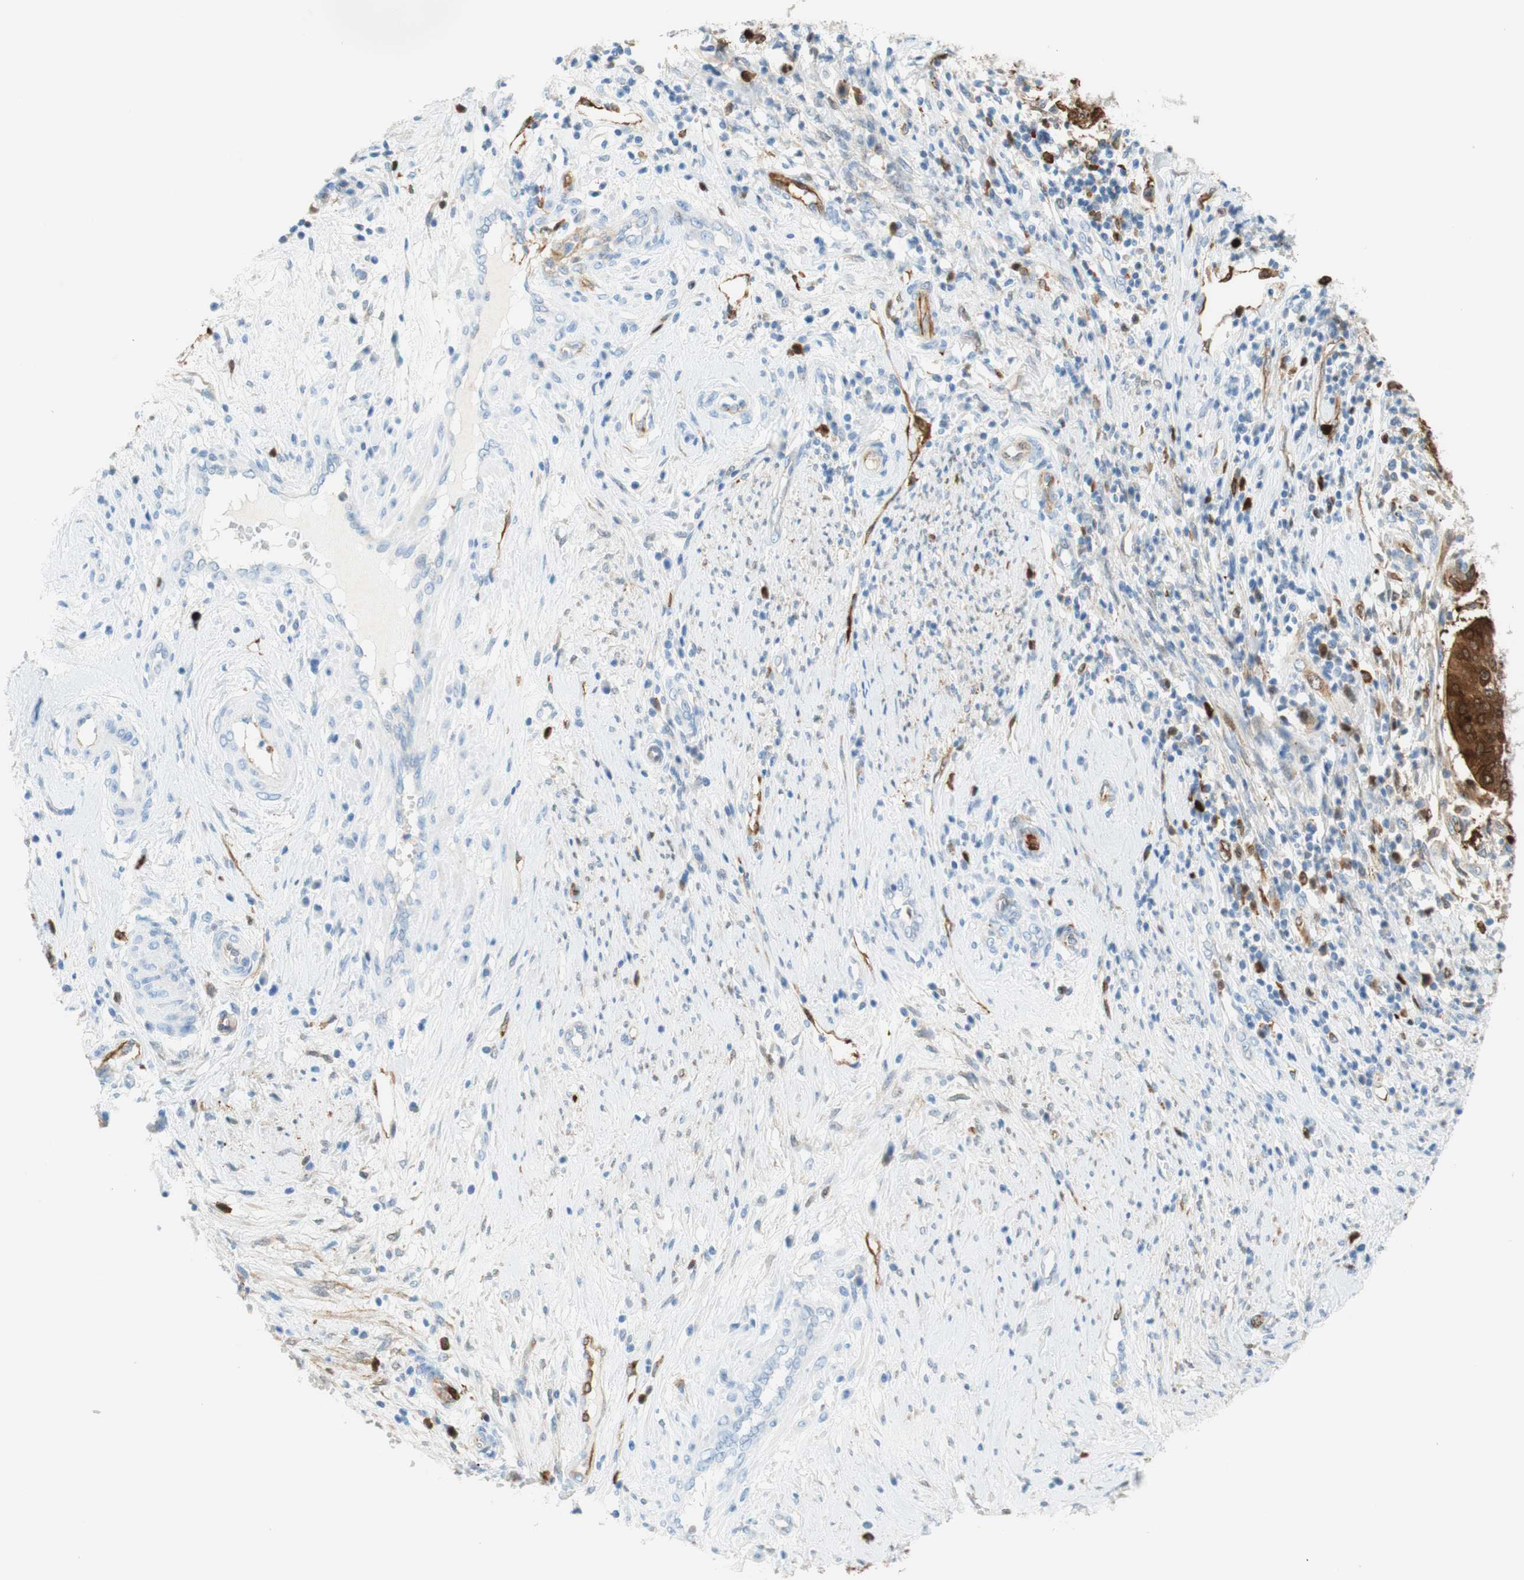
{"staining": {"intensity": "strong", "quantity": ">75%", "location": "cytoplasmic/membranous,nuclear"}, "tissue": "cervical cancer", "cell_type": "Tumor cells", "image_type": "cancer", "snomed": [{"axis": "morphology", "description": "Normal tissue, NOS"}, {"axis": "morphology", "description": "Squamous cell carcinoma, NOS"}, {"axis": "topography", "description": "Cervix"}], "caption": "High-power microscopy captured an immunohistochemistry histopathology image of cervical squamous cell carcinoma, revealing strong cytoplasmic/membranous and nuclear positivity in about >75% of tumor cells.", "gene": "STMN1", "patient": {"sex": "female", "age": 39}}